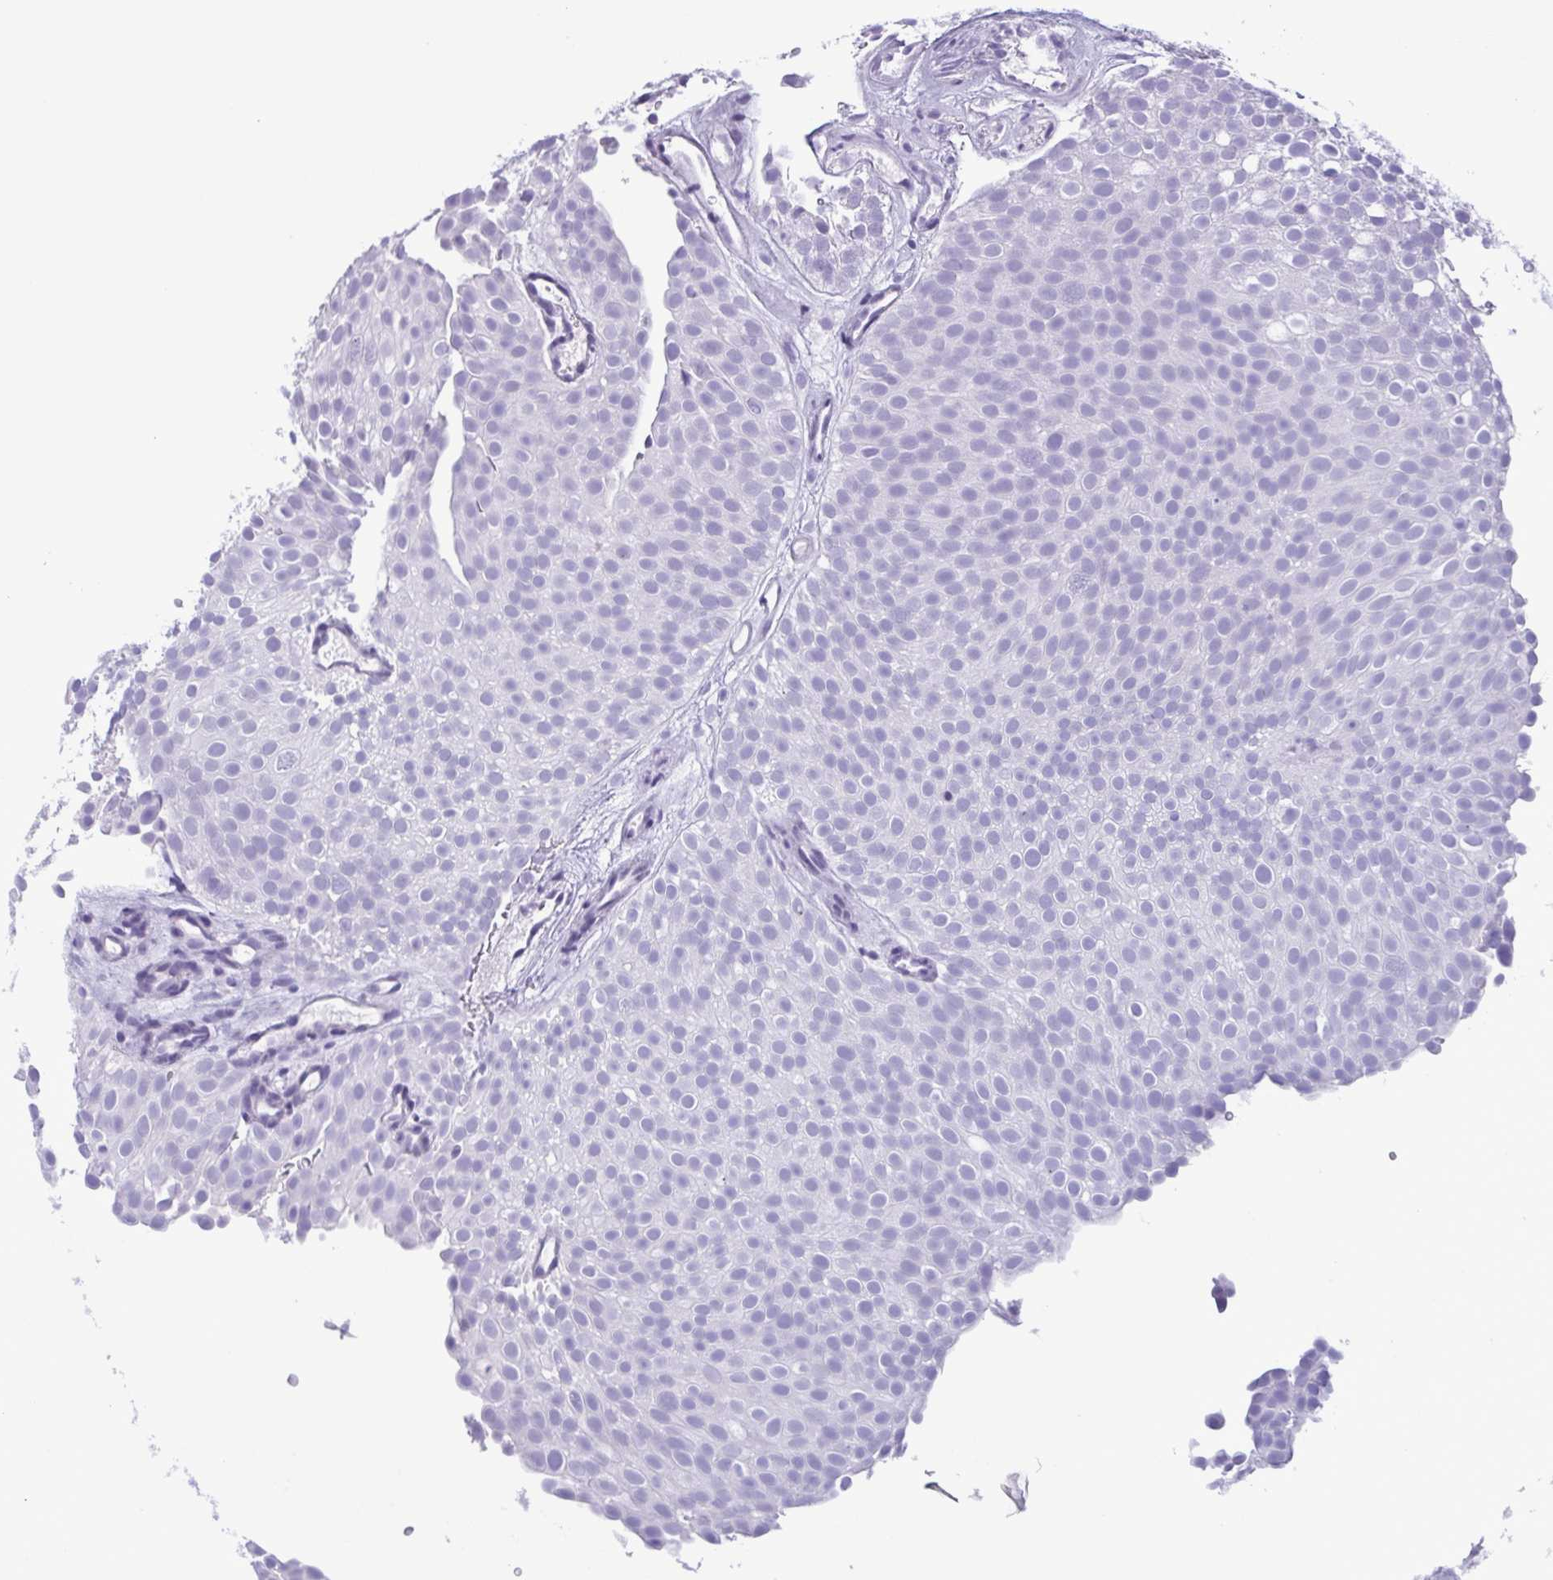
{"staining": {"intensity": "negative", "quantity": "none", "location": "none"}, "tissue": "urothelial cancer", "cell_type": "Tumor cells", "image_type": "cancer", "snomed": [{"axis": "morphology", "description": "Urothelial carcinoma, Low grade"}, {"axis": "topography", "description": "Urinary bladder"}], "caption": "The image exhibits no significant positivity in tumor cells of urothelial carcinoma (low-grade).", "gene": "LTF", "patient": {"sex": "male", "age": 78}}